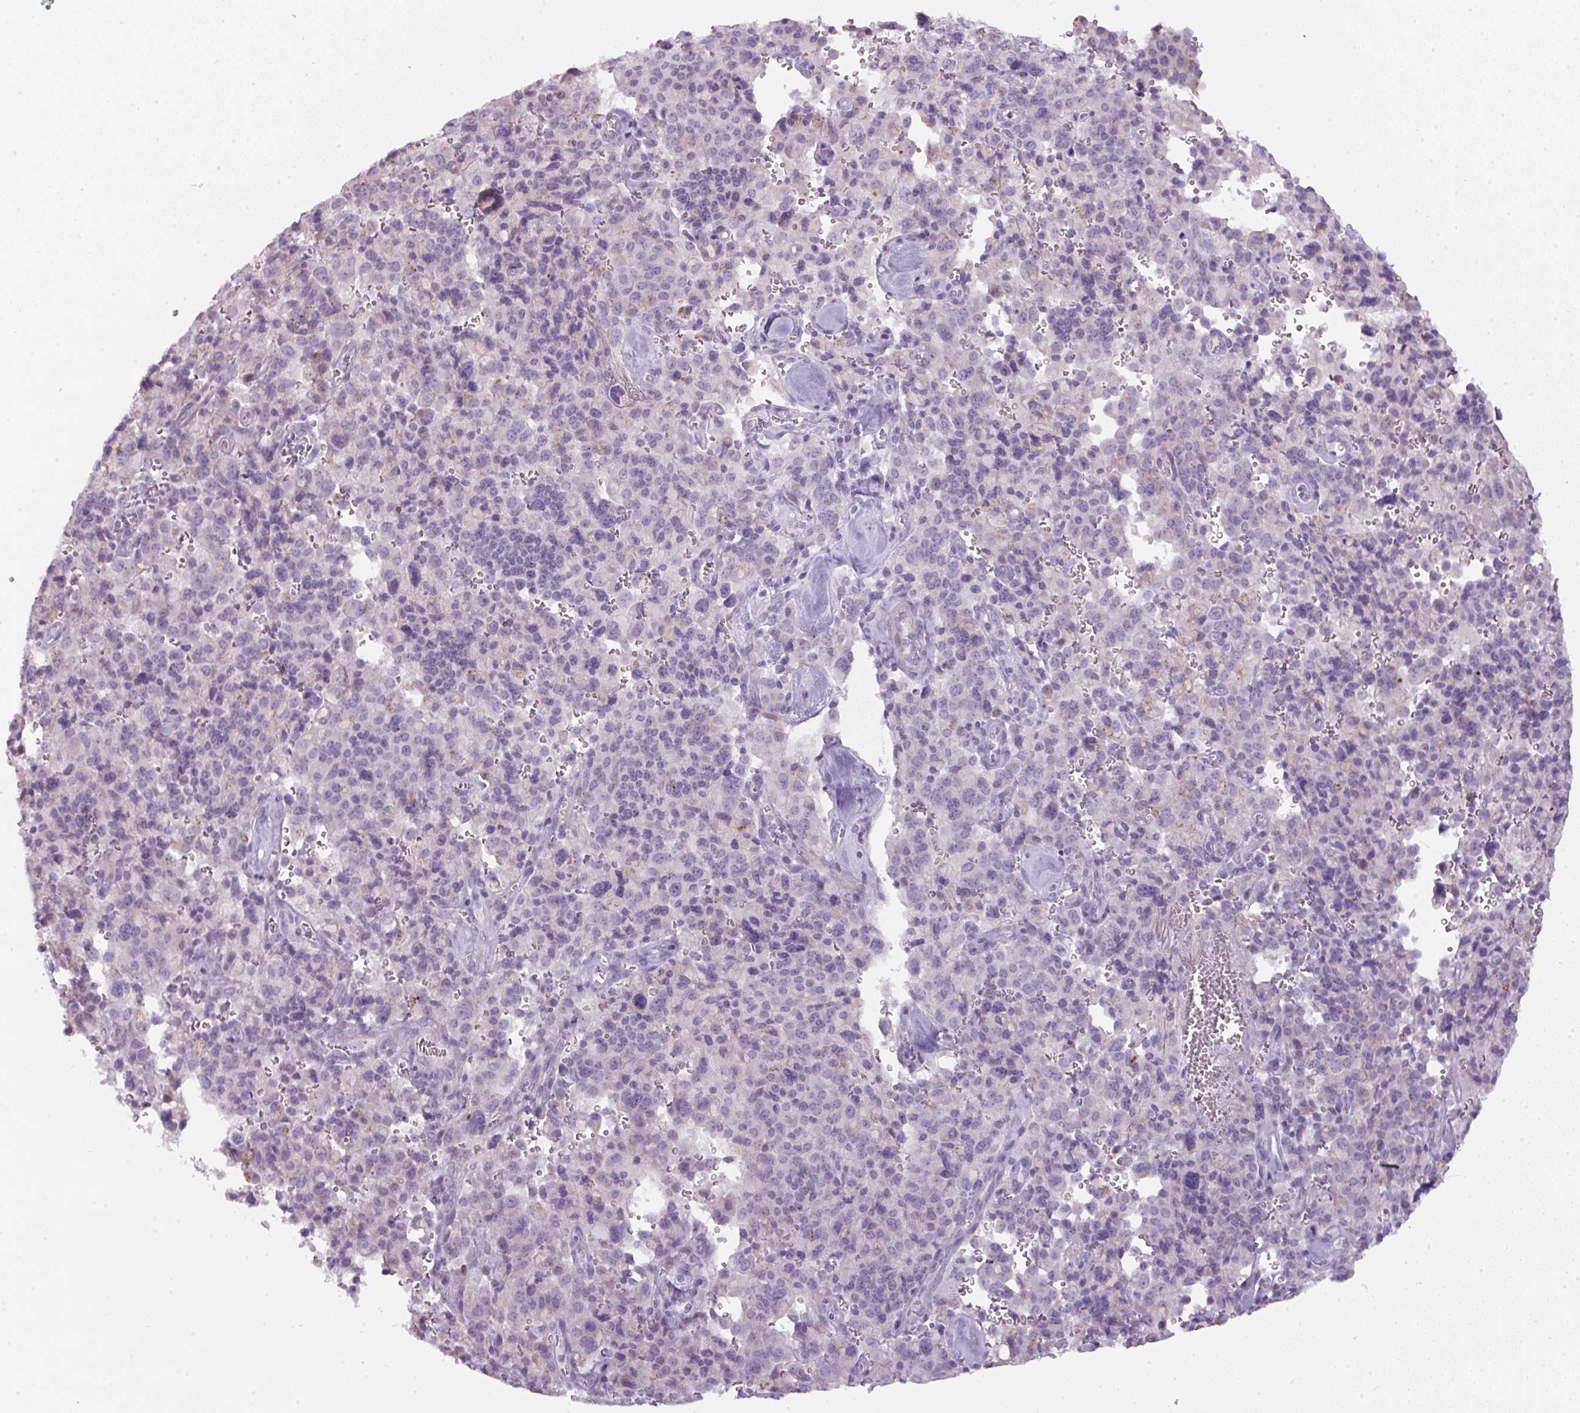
{"staining": {"intensity": "negative", "quantity": "none", "location": "none"}, "tissue": "pancreatic cancer", "cell_type": "Tumor cells", "image_type": "cancer", "snomed": [{"axis": "morphology", "description": "Adenocarcinoma, NOS"}, {"axis": "topography", "description": "Pancreas"}], "caption": "Immunohistochemistry (IHC) of human pancreatic cancer (adenocarcinoma) displays no expression in tumor cells. (Stains: DAB (3,3'-diaminobenzidine) IHC with hematoxylin counter stain, Microscopy: brightfield microscopy at high magnification).", "gene": "FGFBP3", "patient": {"sex": "male", "age": 65}}